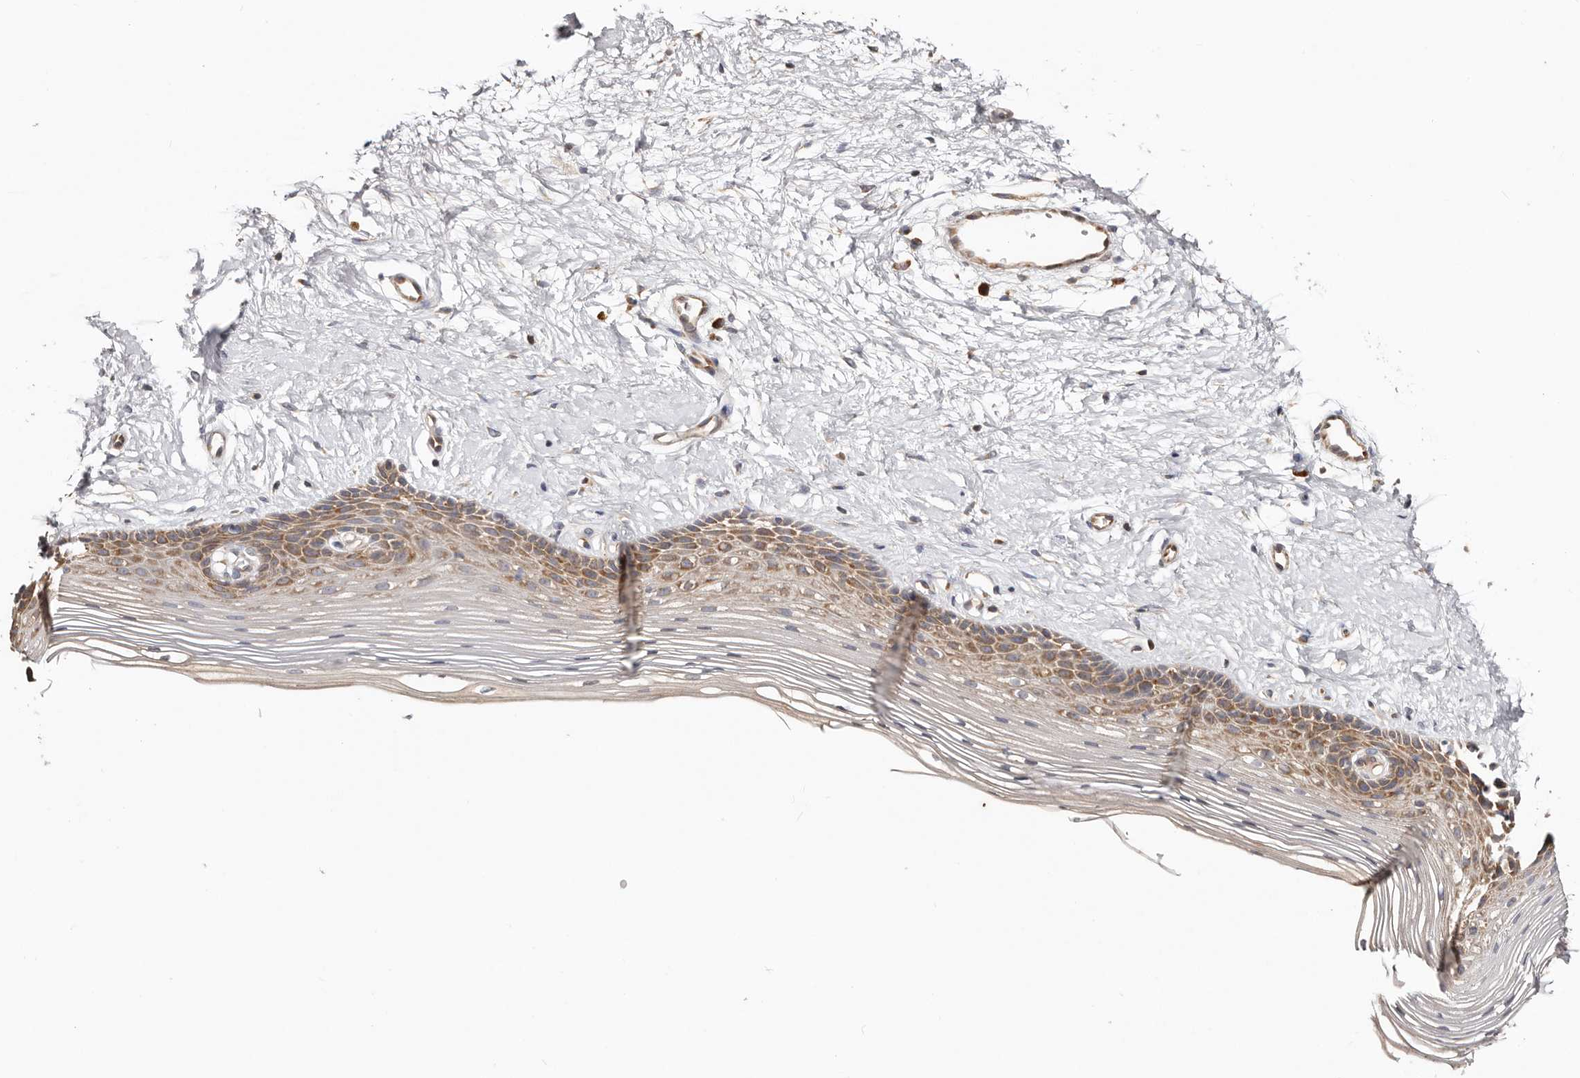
{"staining": {"intensity": "moderate", "quantity": ">75%", "location": "cytoplasmic/membranous"}, "tissue": "vagina", "cell_type": "Squamous epithelial cells", "image_type": "normal", "snomed": [{"axis": "morphology", "description": "Normal tissue, NOS"}, {"axis": "topography", "description": "Vagina"}], "caption": "This micrograph demonstrates benign vagina stained with immunohistochemistry (IHC) to label a protein in brown. The cytoplasmic/membranous of squamous epithelial cells show moderate positivity for the protein. Nuclei are counter-stained blue.", "gene": "EPRS1", "patient": {"sex": "female", "age": 46}}